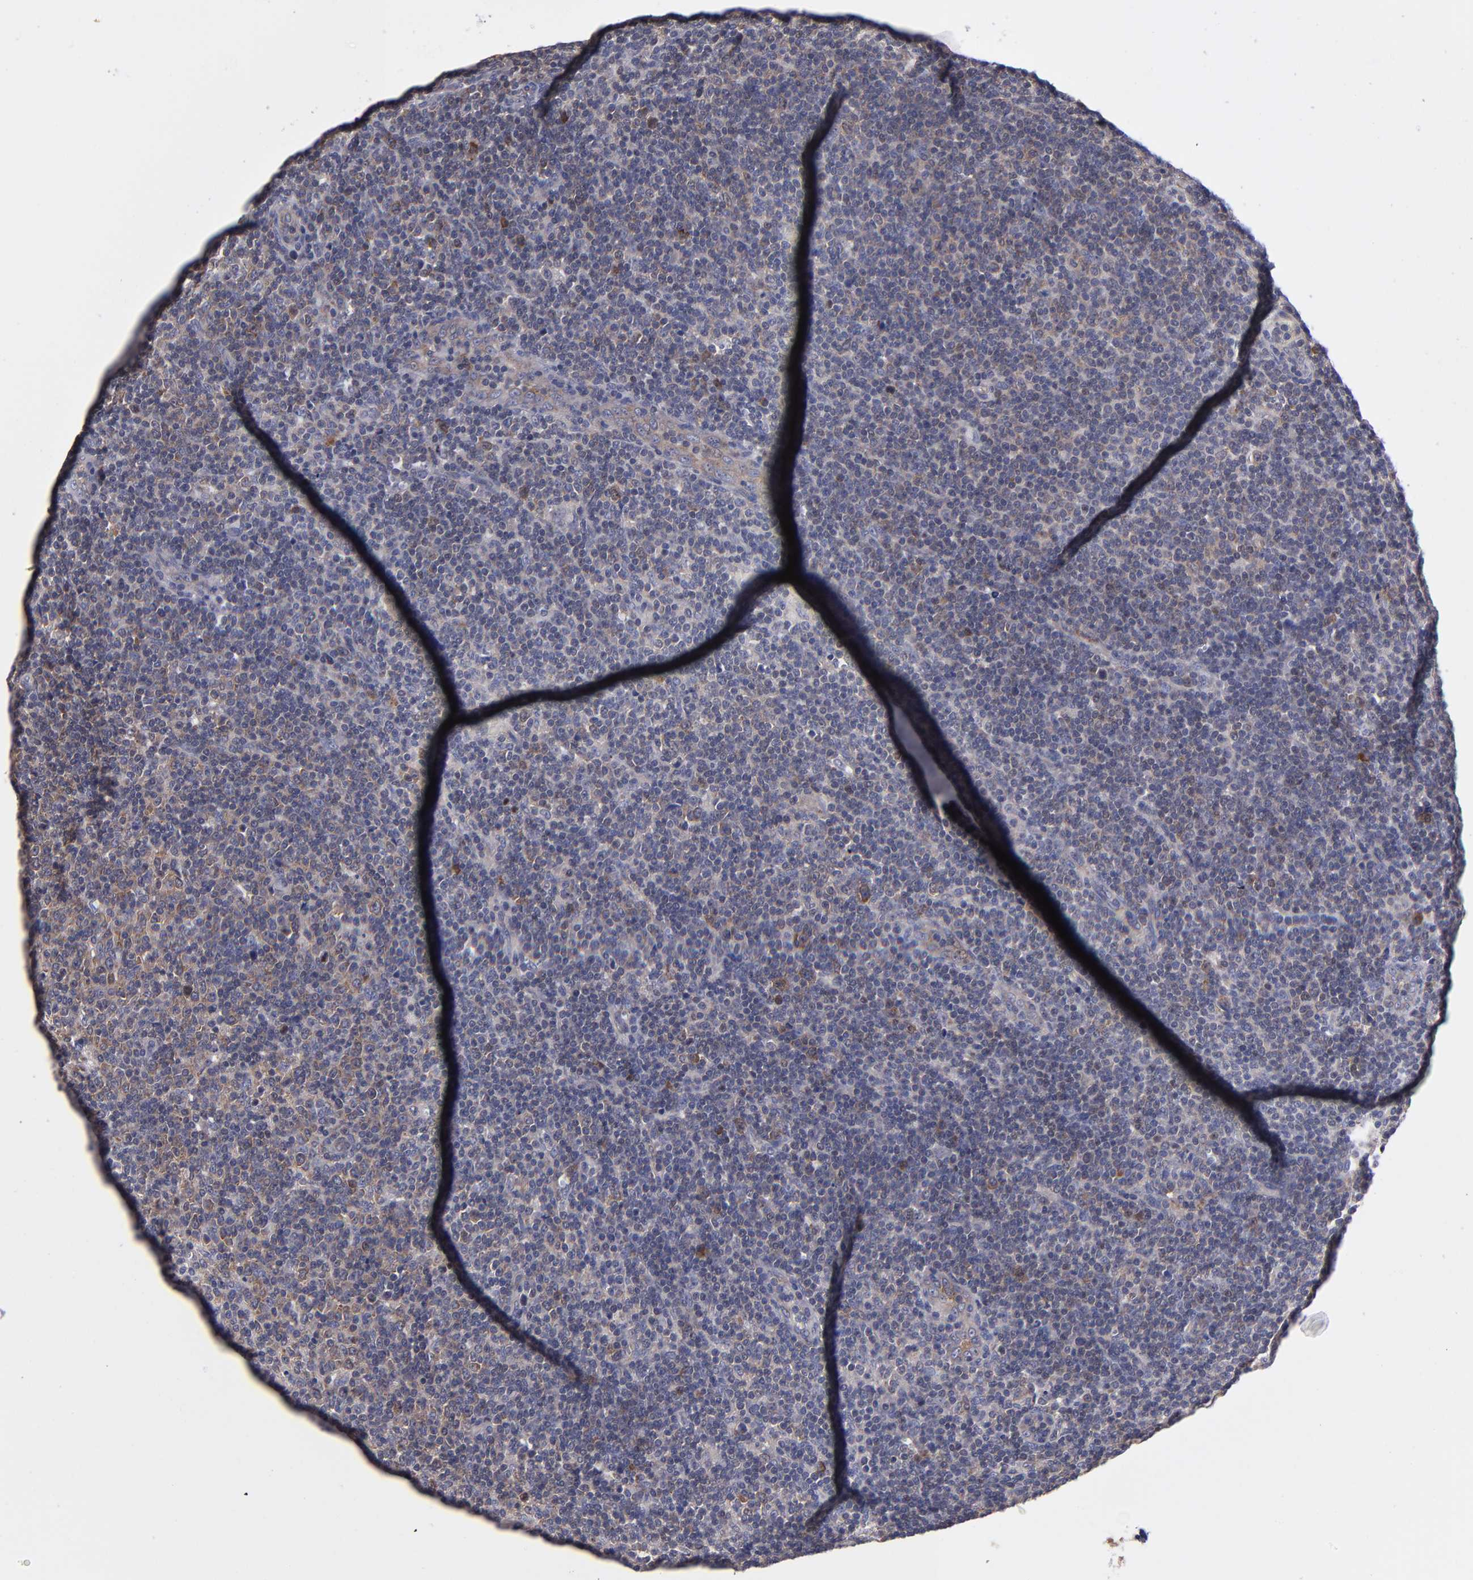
{"staining": {"intensity": "weak", "quantity": "25%-75%", "location": "cytoplasmic/membranous"}, "tissue": "lymphoma", "cell_type": "Tumor cells", "image_type": "cancer", "snomed": [{"axis": "morphology", "description": "Malignant lymphoma, non-Hodgkin's type, Low grade"}, {"axis": "topography", "description": "Lymph node"}], "caption": "DAB (3,3'-diaminobenzidine) immunohistochemical staining of human lymphoma demonstrates weak cytoplasmic/membranous protein expression in approximately 25%-75% of tumor cells. The staining was performed using DAB (3,3'-diaminobenzidine) to visualize the protein expression in brown, while the nuclei were stained in blue with hematoxylin (Magnification: 20x).", "gene": "EIF3L", "patient": {"sex": "male", "age": 70}}